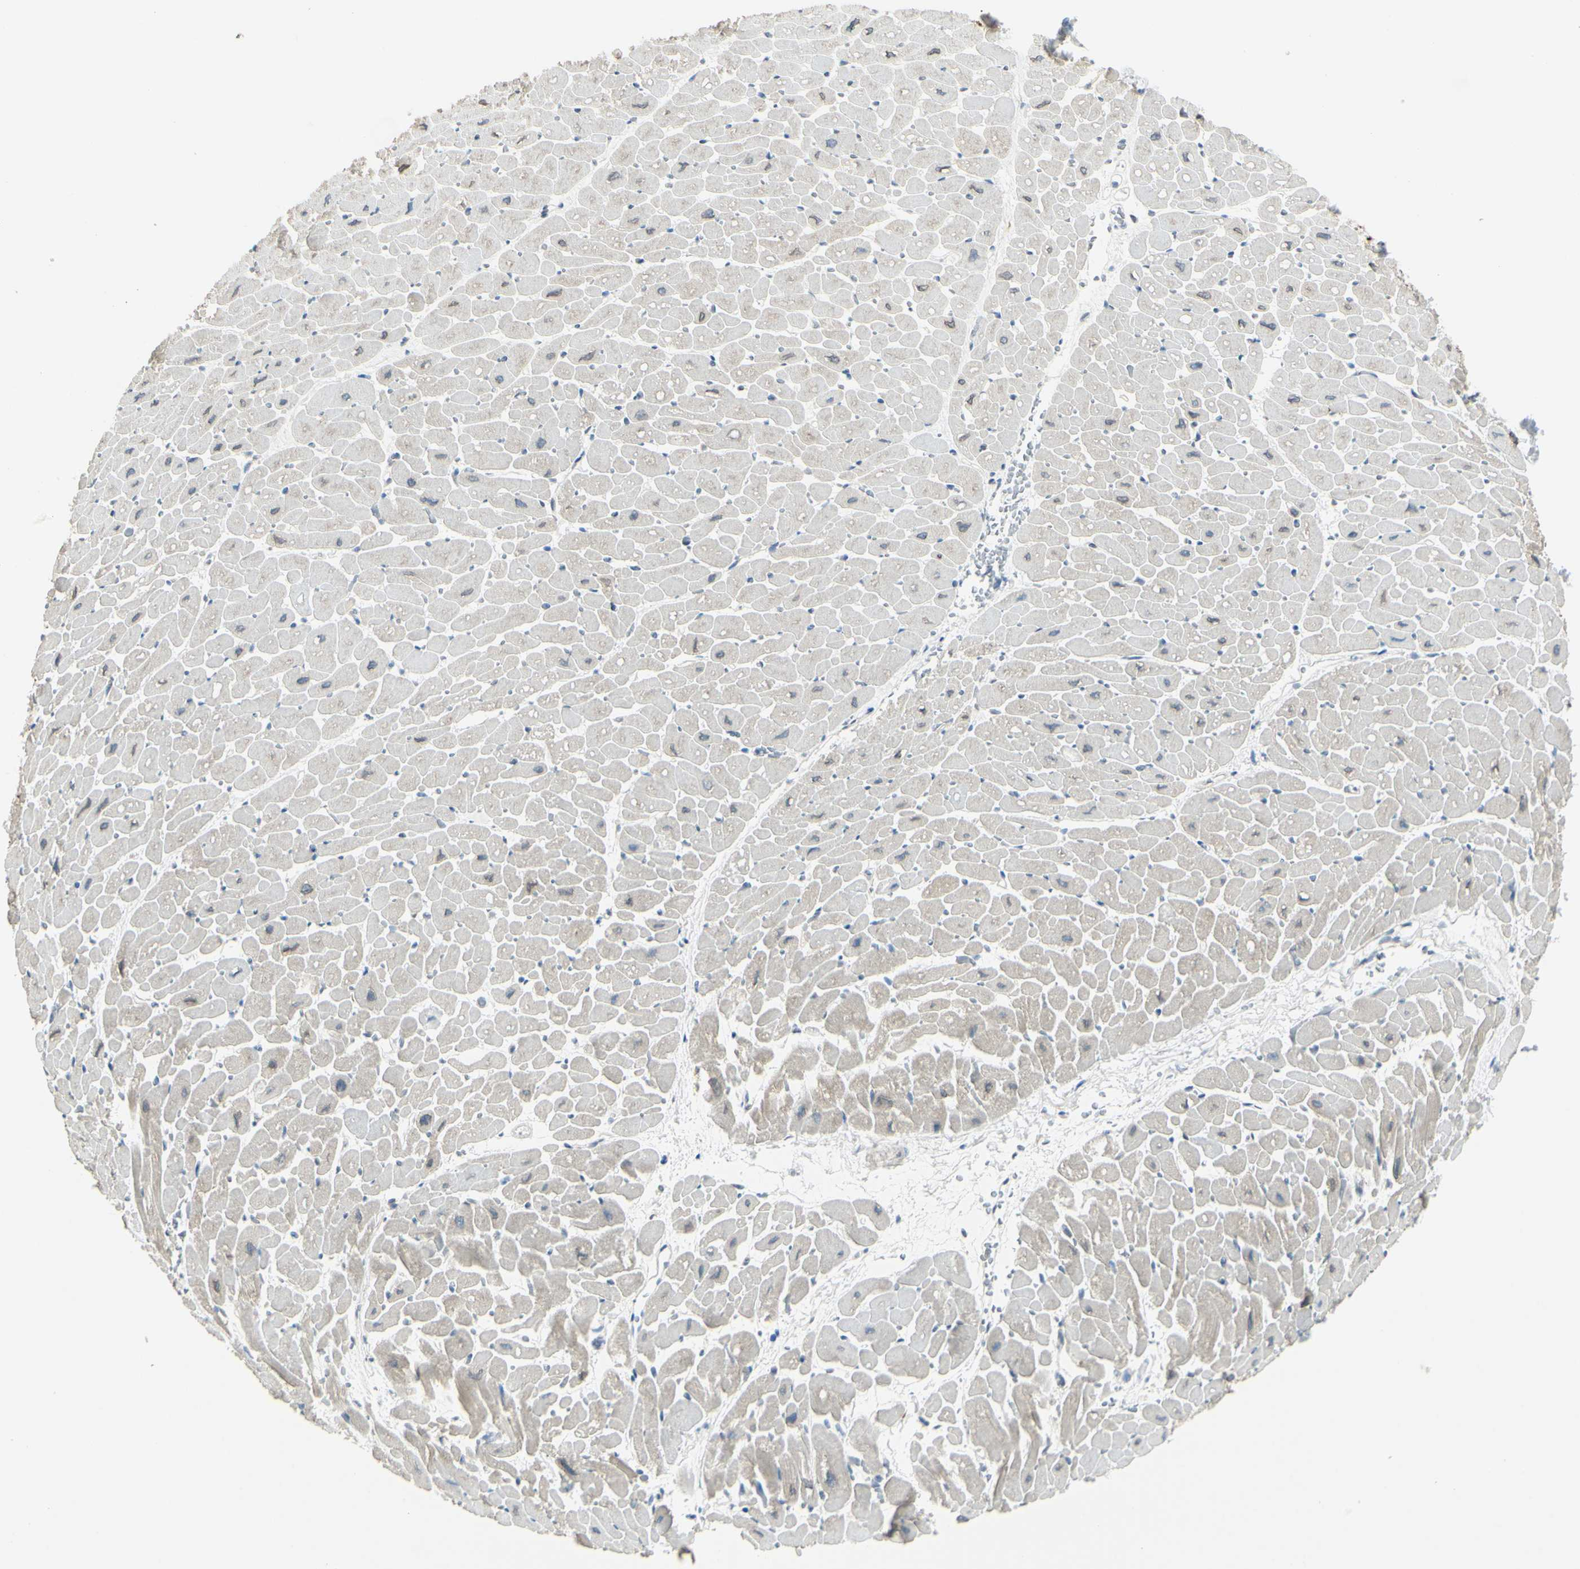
{"staining": {"intensity": "negative", "quantity": "none", "location": "none"}, "tissue": "heart muscle", "cell_type": "Cardiomyocytes", "image_type": "normal", "snomed": [{"axis": "morphology", "description": "Normal tissue, NOS"}, {"axis": "topography", "description": "Heart"}], "caption": "The IHC micrograph has no significant expression in cardiomyocytes of heart muscle. The staining is performed using DAB brown chromogen with nuclei counter-stained in using hematoxylin.", "gene": "SELENOS", "patient": {"sex": "male", "age": 45}}